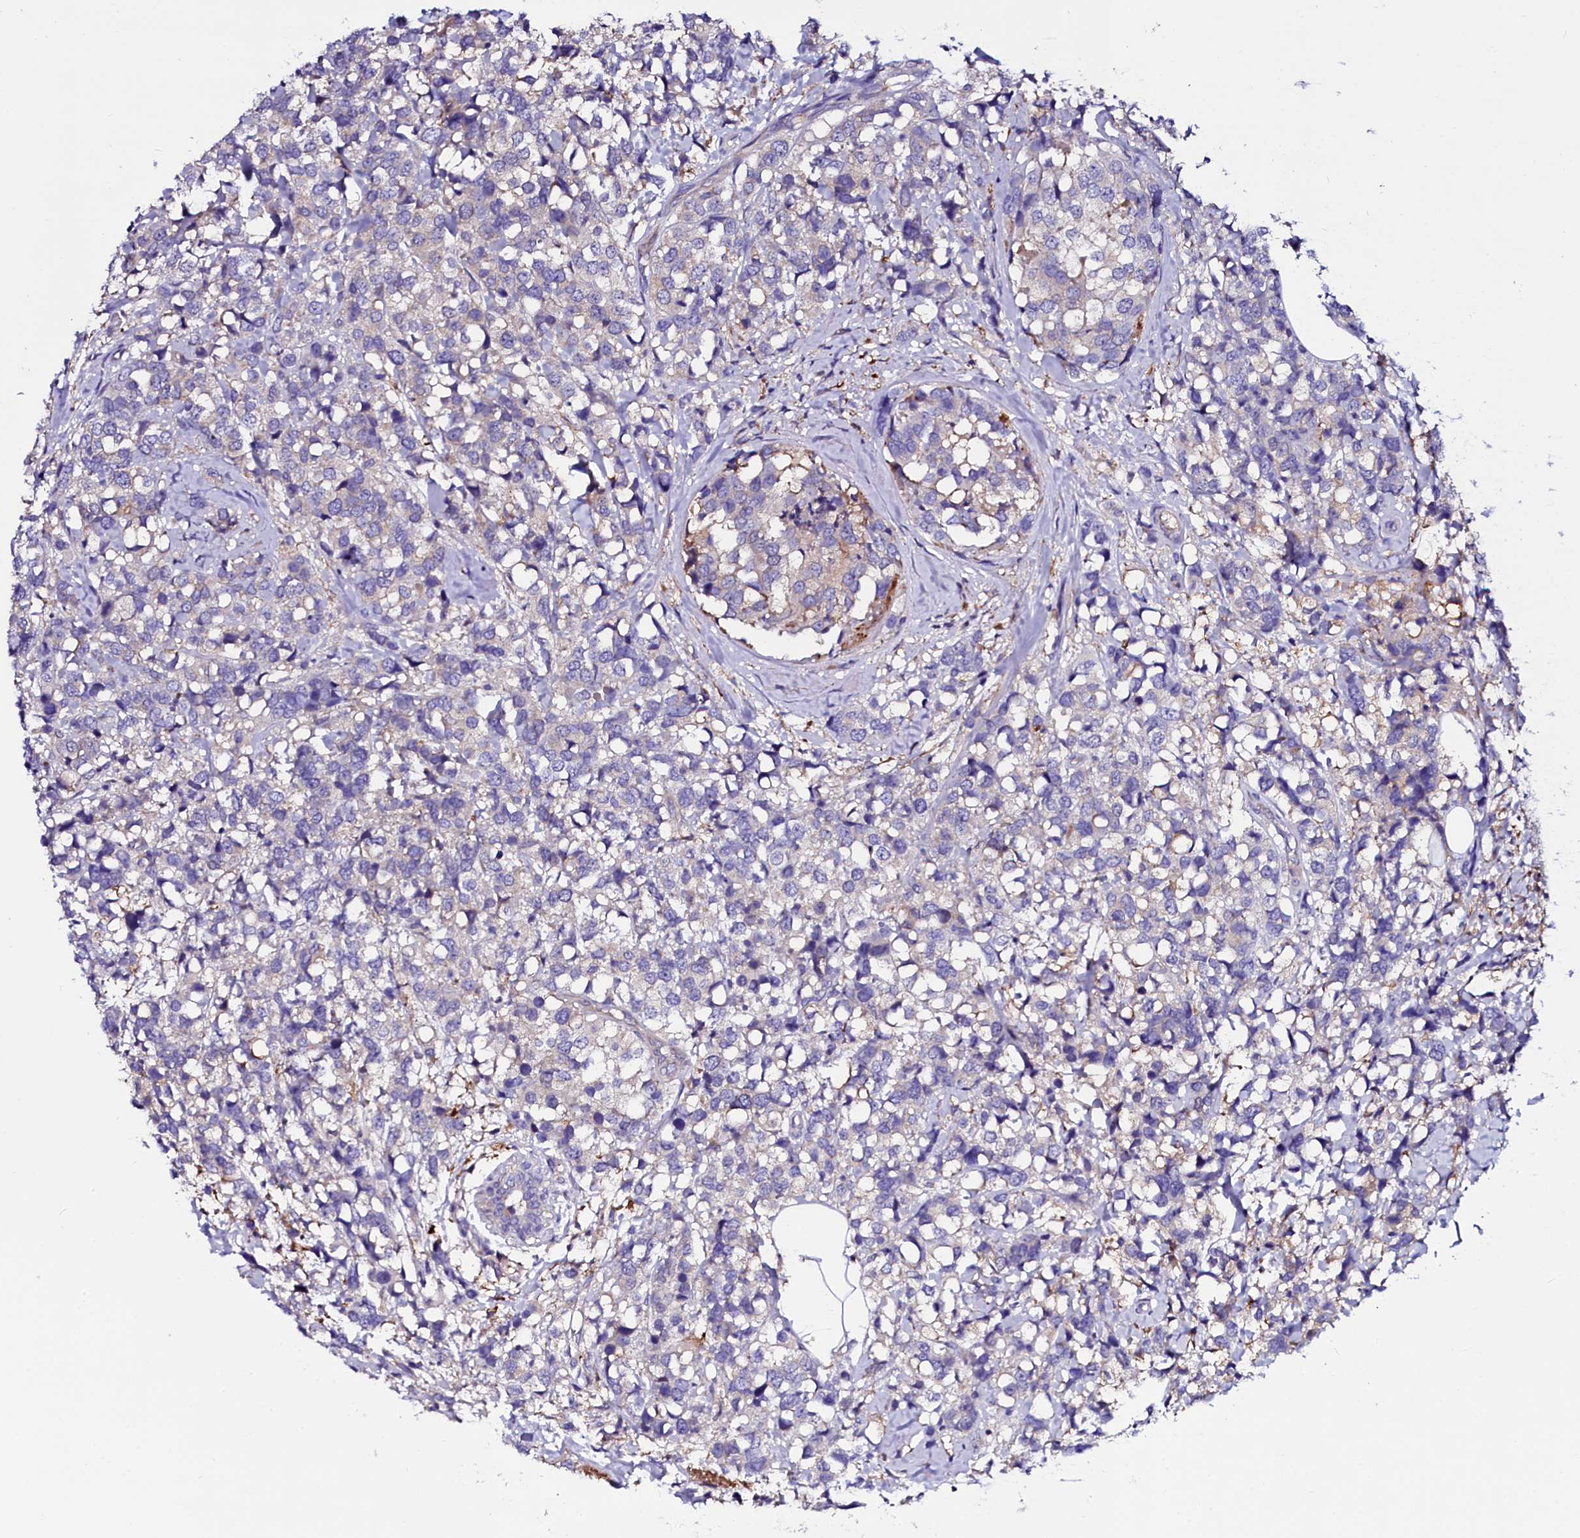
{"staining": {"intensity": "negative", "quantity": "none", "location": "none"}, "tissue": "breast cancer", "cell_type": "Tumor cells", "image_type": "cancer", "snomed": [{"axis": "morphology", "description": "Lobular carcinoma"}, {"axis": "topography", "description": "Breast"}], "caption": "A high-resolution histopathology image shows immunohistochemistry staining of breast lobular carcinoma, which reveals no significant staining in tumor cells.", "gene": "OTOL1", "patient": {"sex": "female", "age": 59}}